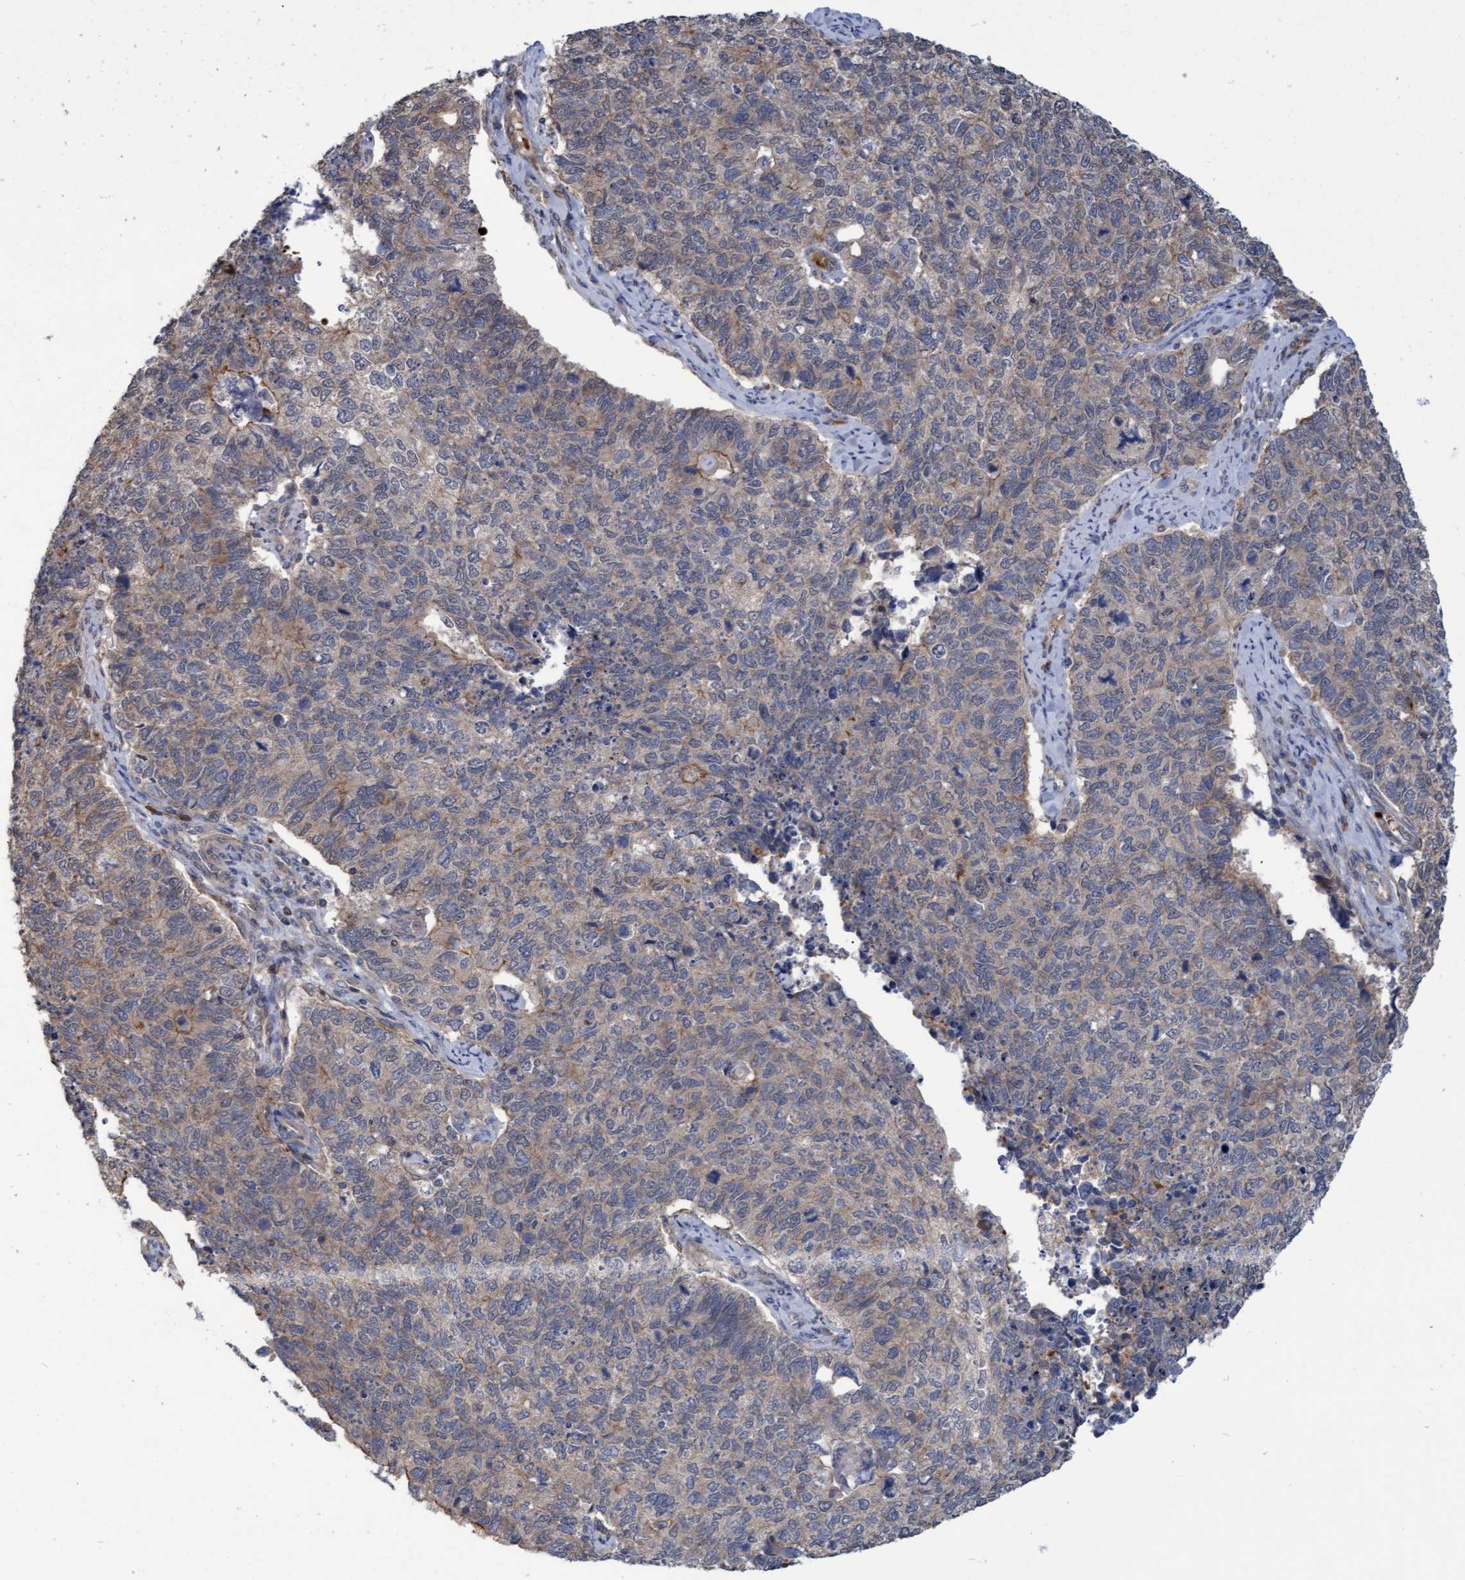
{"staining": {"intensity": "weak", "quantity": "<25%", "location": "cytoplasmic/membranous"}, "tissue": "cervical cancer", "cell_type": "Tumor cells", "image_type": "cancer", "snomed": [{"axis": "morphology", "description": "Squamous cell carcinoma, NOS"}, {"axis": "topography", "description": "Cervix"}], "caption": "Immunohistochemistry of human squamous cell carcinoma (cervical) reveals no positivity in tumor cells.", "gene": "NAA15", "patient": {"sex": "female", "age": 63}}